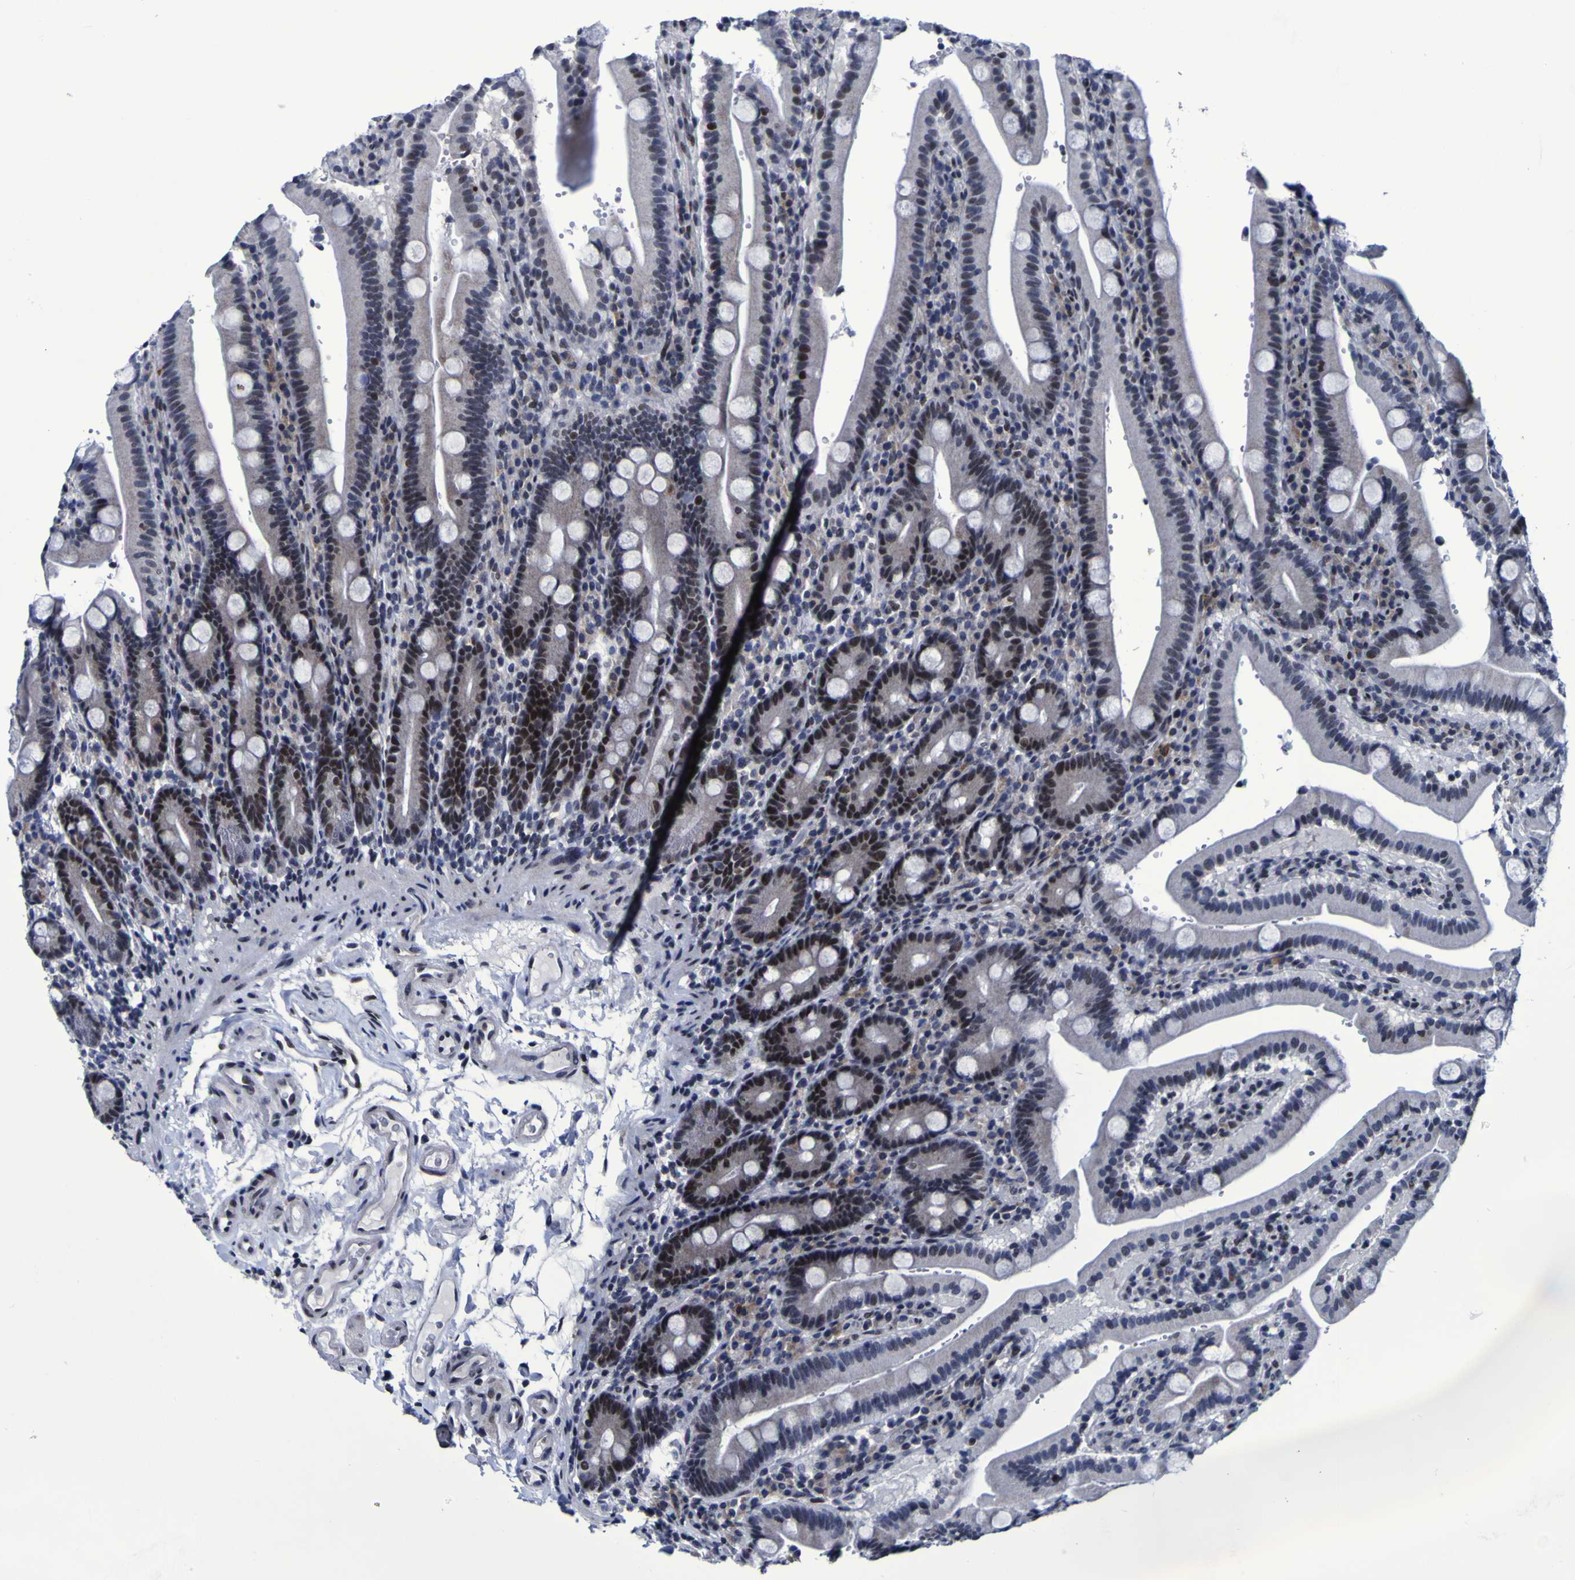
{"staining": {"intensity": "weak", "quantity": "25%-75%", "location": "nuclear"}, "tissue": "duodenum", "cell_type": "Glandular cells", "image_type": "normal", "snomed": [{"axis": "morphology", "description": "Normal tissue, NOS"}, {"axis": "topography", "description": "Small intestine, NOS"}], "caption": "High-power microscopy captured an immunohistochemistry (IHC) micrograph of benign duodenum, revealing weak nuclear positivity in approximately 25%-75% of glandular cells.", "gene": "MBD3", "patient": {"sex": "female", "age": 71}}